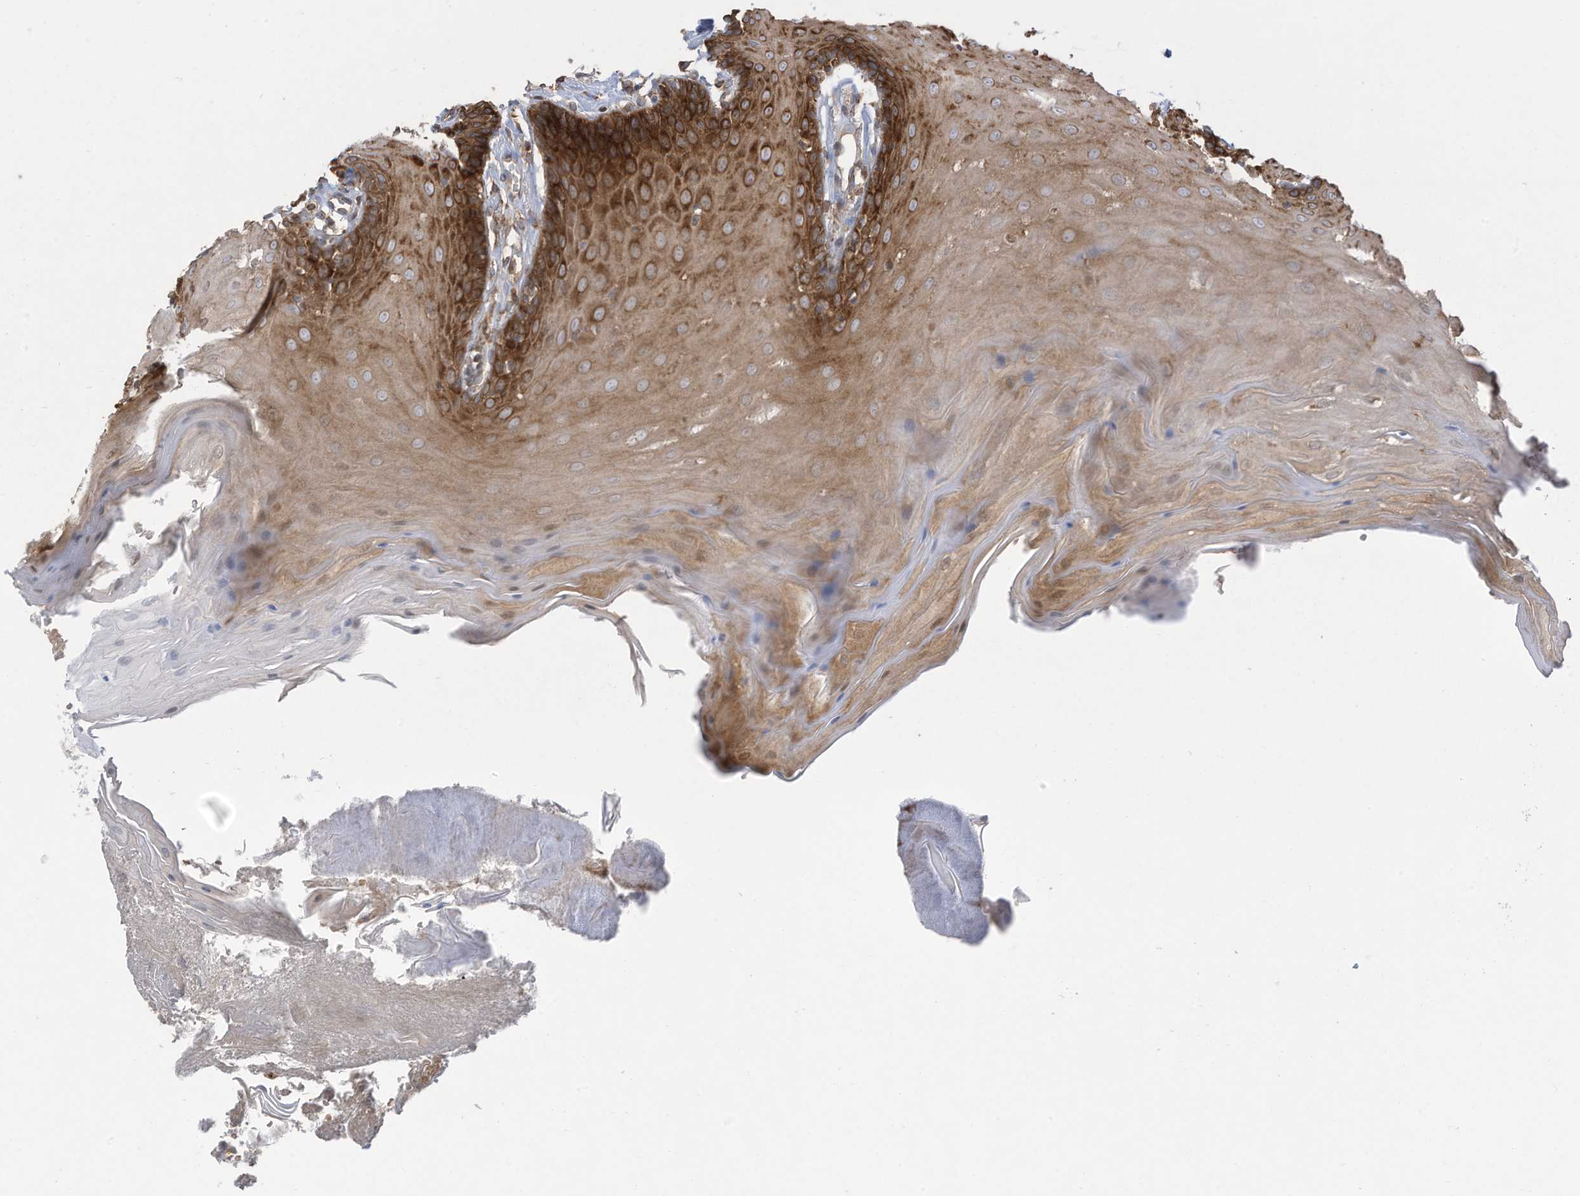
{"staining": {"intensity": "moderate", "quantity": ">75%", "location": "cytoplasmic/membranous,nuclear"}, "tissue": "oral mucosa", "cell_type": "Squamous epithelial cells", "image_type": "normal", "snomed": [{"axis": "morphology", "description": "Normal tissue, NOS"}, {"axis": "morphology", "description": "Squamous cell carcinoma, NOS"}, {"axis": "topography", "description": "Skeletal muscle"}, {"axis": "topography", "description": "Oral tissue"}, {"axis": "topography", "description": "Salivary gland"}, {"axis": "topography", "description": "Head-Neck"}], "caption": "A brown stain labels moderate cytoplasmic/membranous,nuclear expression of a protein in squamous epithelial cells of benign oral mucosa.", "gene": "OLA1", "patient": {"sex": "male", "age": 54}}